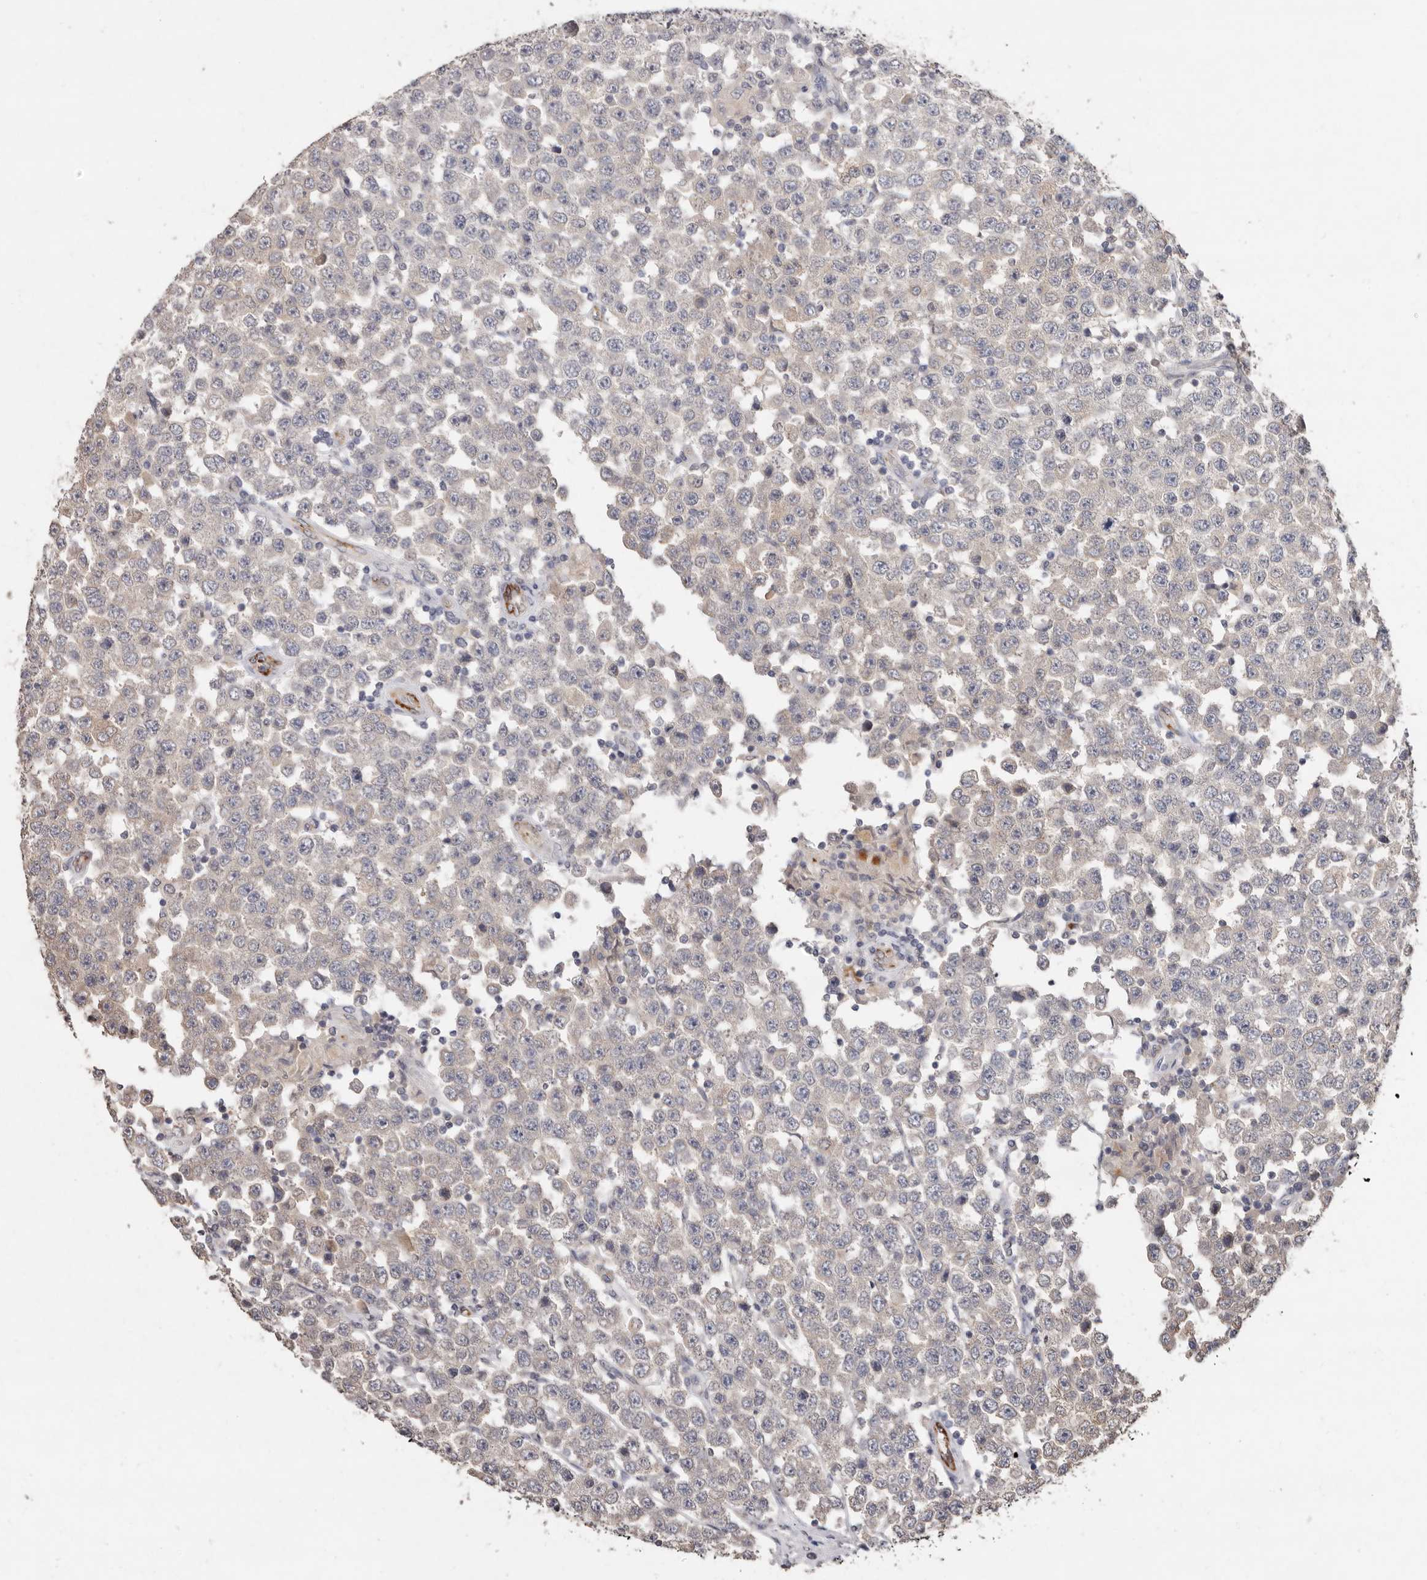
{"staining": {"intensity": "negative", "quantity": "none", "location": "none"}, "tissue": "testis cancer", "cell_type": "Tumor cells", "image_type": "cancer", "snomed": [{"axis": "morphology", "description": "Seminoma, NOS"}, {"axis": "topography", "description": "Testis"}], "caption": "Seminoma (testis) was stained to show a protein in brown. There is no significant staining in tumor cells. (DAB (3,3'-diaminobenzidine) immunohistochemistry visualized using brightfield microscopy, high magnification).", "gene": "SULT1E1", "patient": {"sex": "male", "age": 28}}